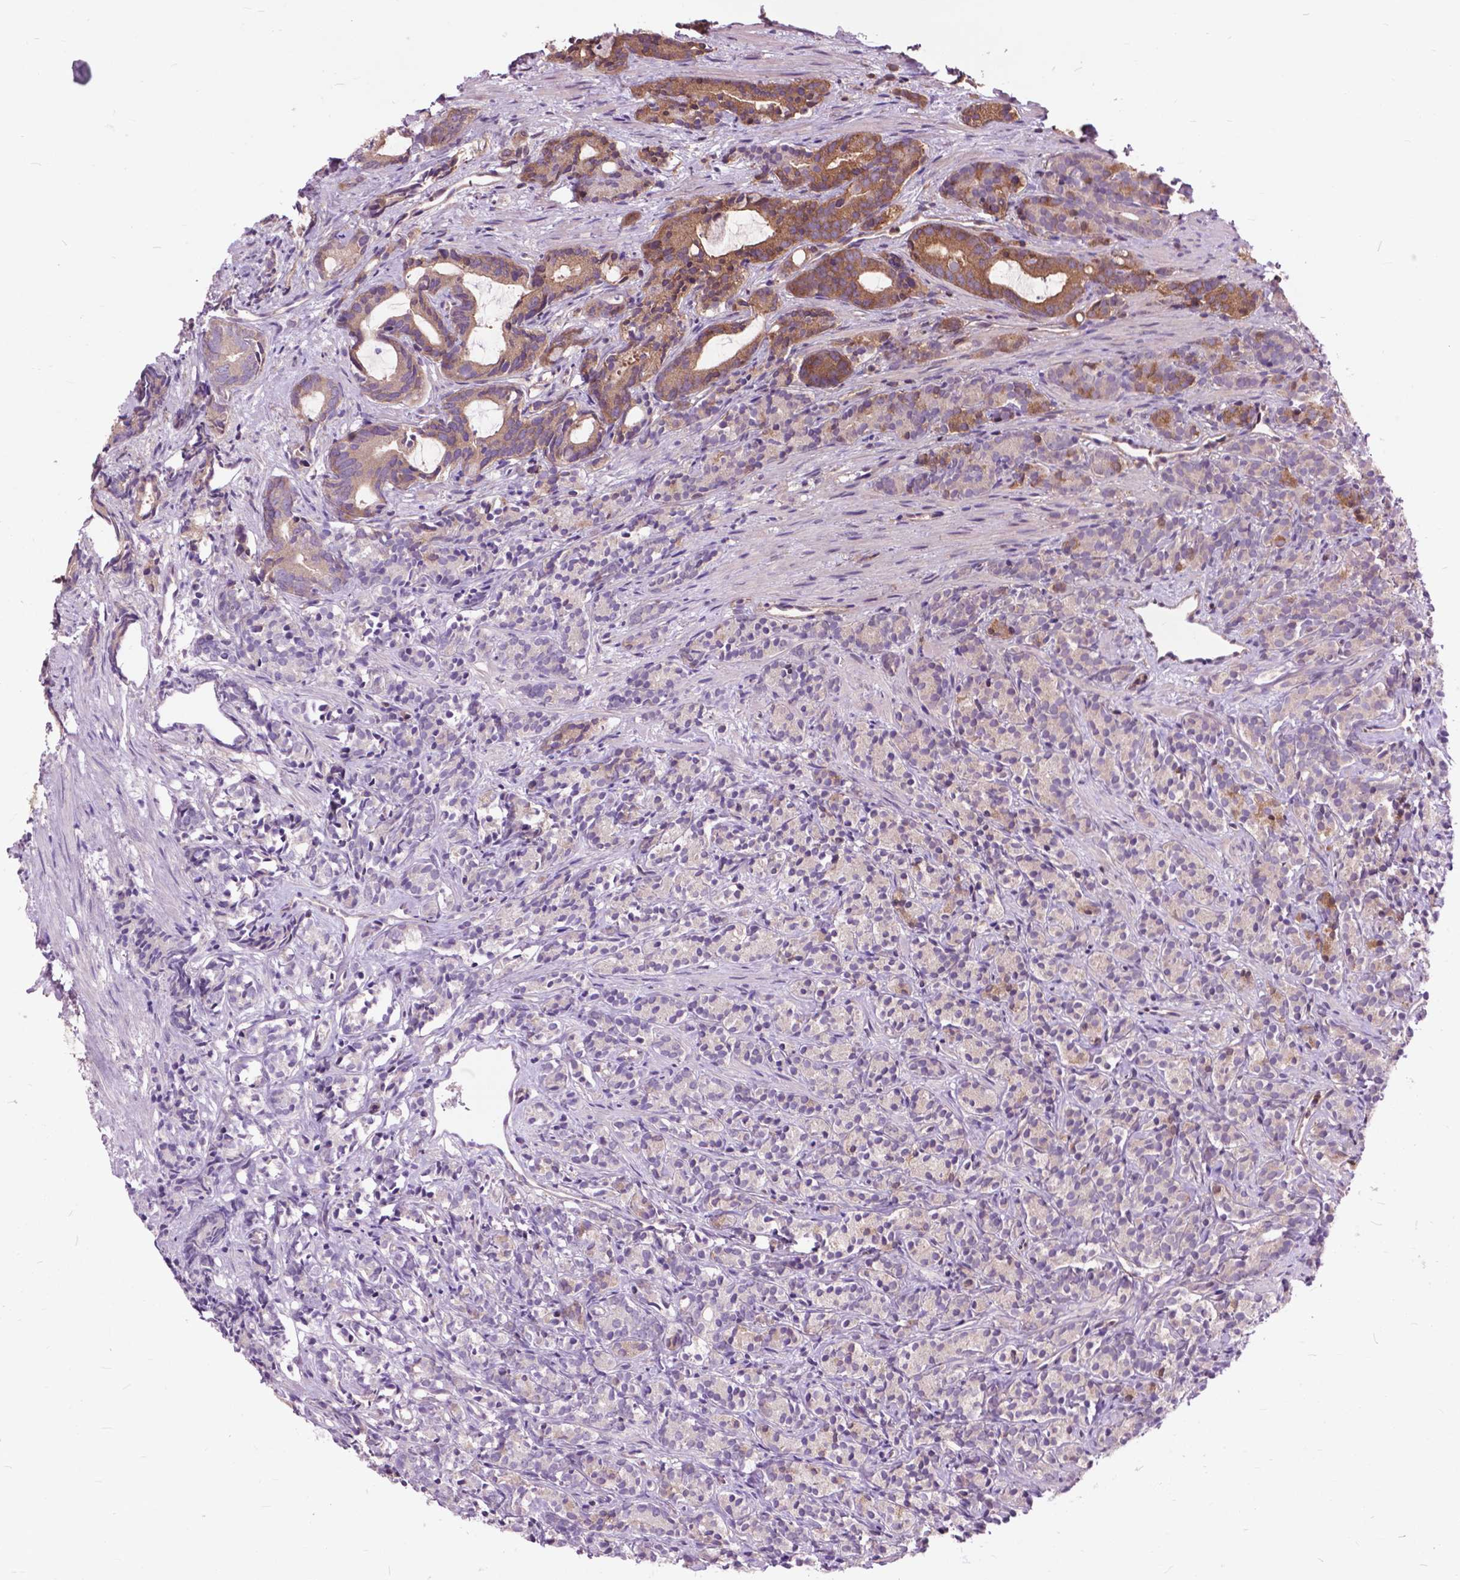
{"staining": {"intensity": "moderate", "quantity": ">75%", "location": "cytoplasmic/membranous"}, "tissue": "prostate cancer", "cell_type": "Tumor cells", "image_type": "cancer", "snomed": [{"axis": "morphology", "description": "Adenocarcinoma, High grade"}, {"axis": "topography", "description": "Prostate"}], "caption": "Brown immunohistochemical staining in prostate cancer (adenocarcinoma (high-grade)) reveals moderate cytoplasmic/membranous expression in approximately >75% of tumor cells.", "gene": "ARAF", "patient": {"sex": "male", "age": 84}}